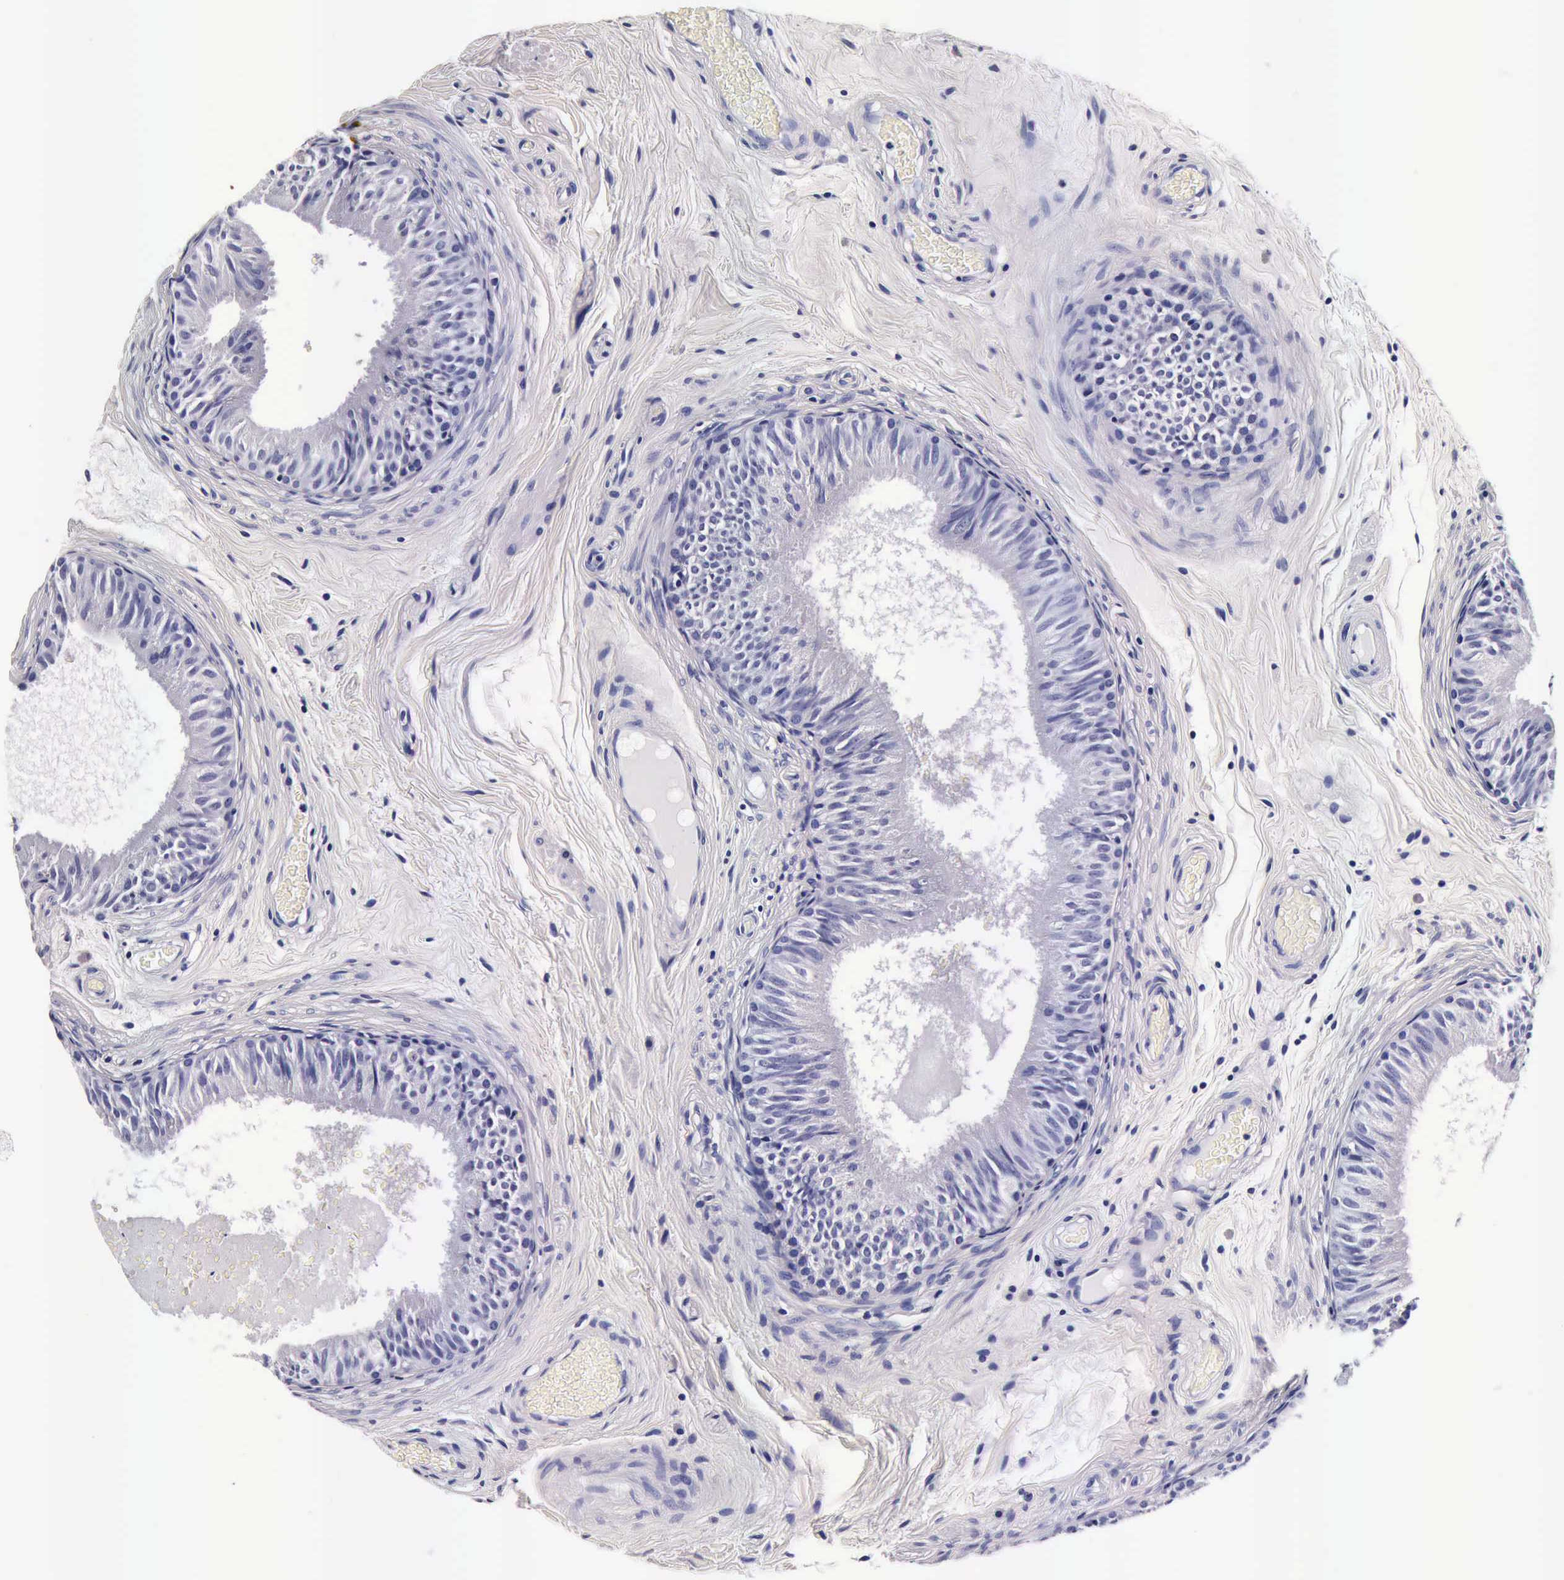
{"staining": {"intensity": "negative", "quantity": "none", "location": "none"}, "tissue": "epididymis", "cell_type": "Glandular cells", "image_type": "normal", "snomed": [{"axis": "morphology", "description": "Normal tissue, NOS"}, {"axis": "topography", "description": "Epididymis"}], "caption": "This is an immunohistochemistry (IHC) image of unremarkable human epididymis. There is no expression in glandular cells.", "gene": "IAPP", "patient": {"sex": "male", "age": 23}}